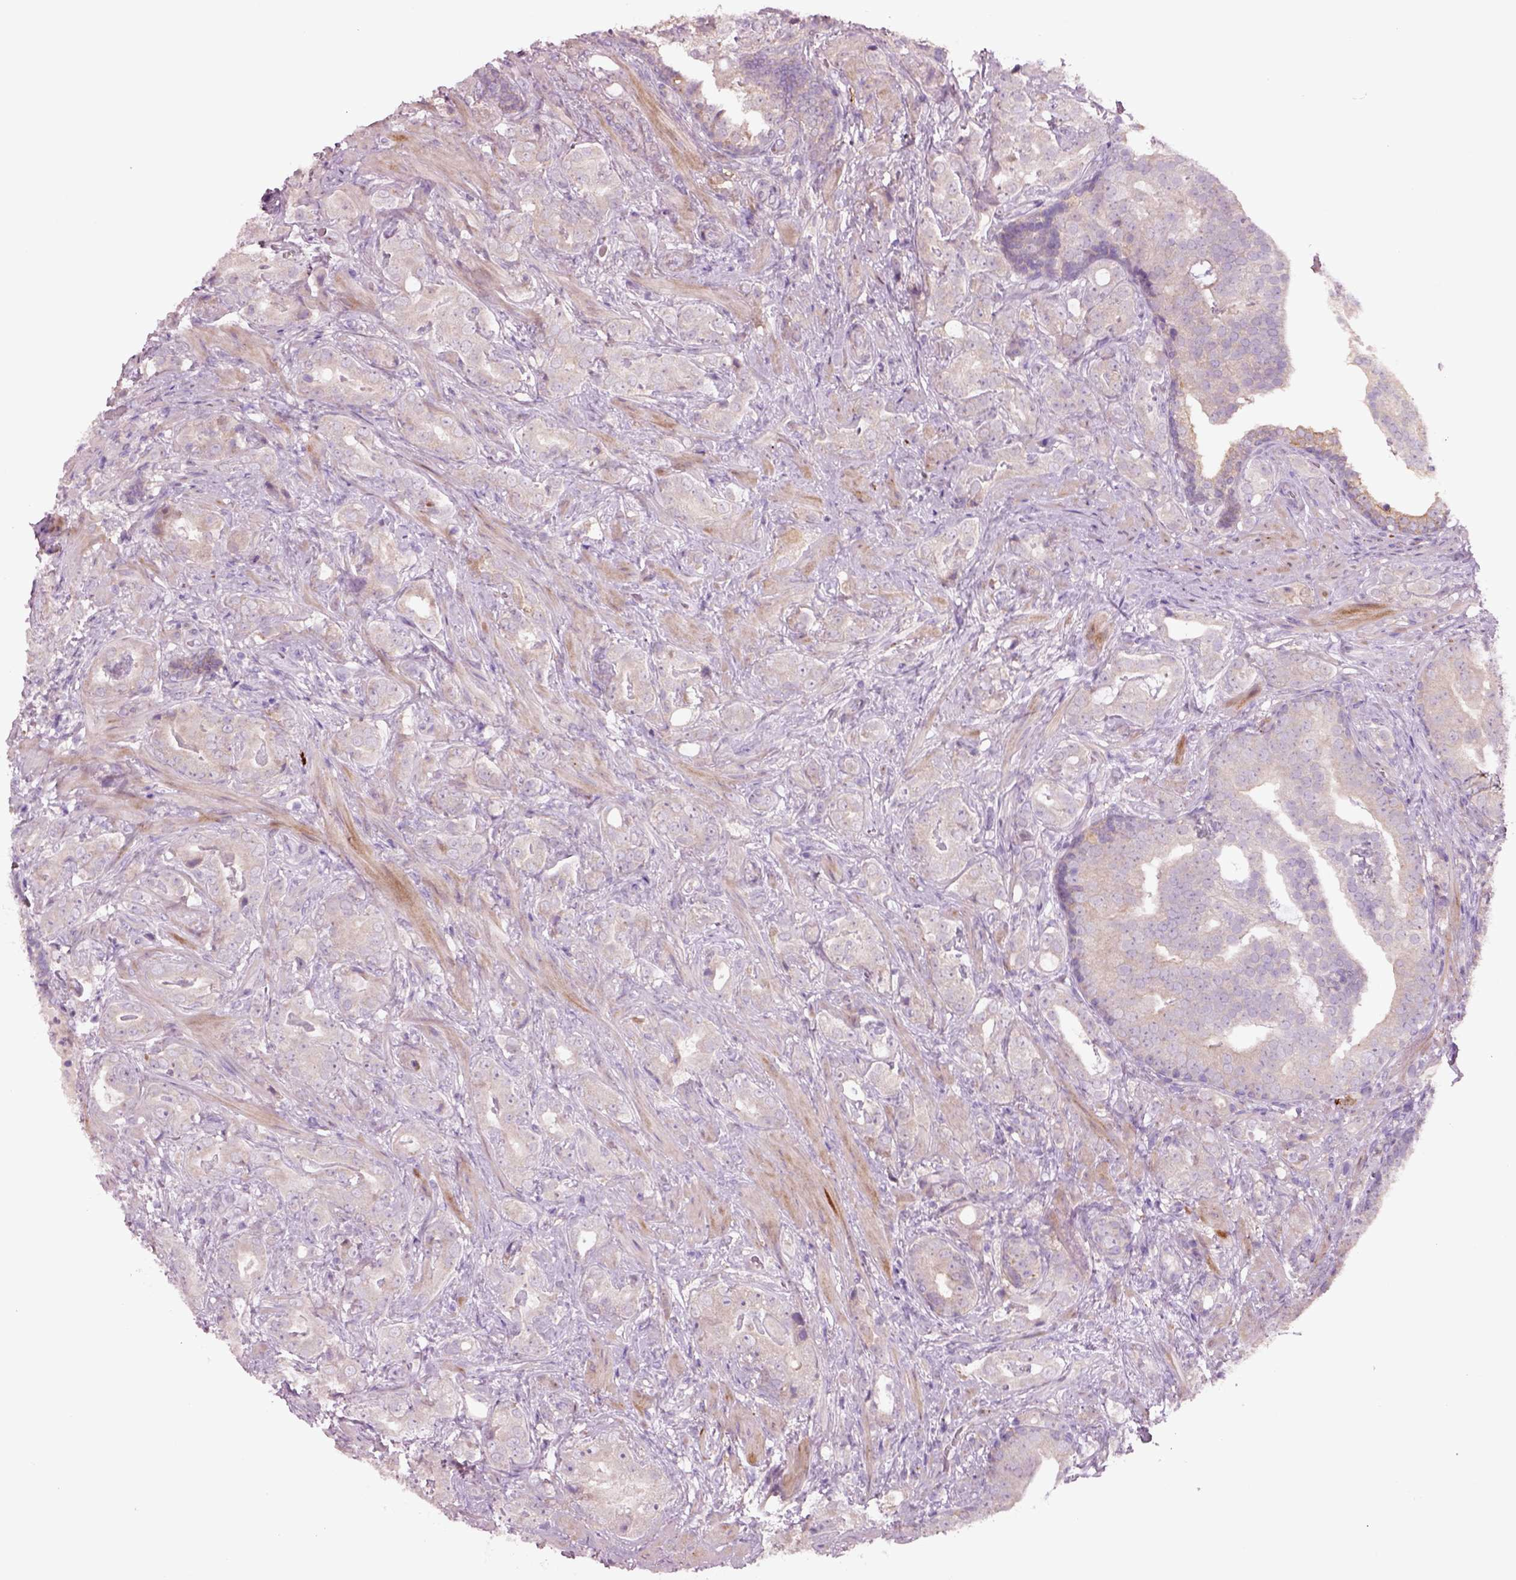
{"staining": {"intensity": "negative", "quantity": "none", "location": "none"}, "tissue": "prostate cancer", "cell_type": "Tumor cells", "image_type": "cancer", "snomed": [{"axis": "morphology", "description": "Adenocarcinoma, NOS"}, {"axis": "topography", "description": "Prostate"}], "caption": "This is a image of immunohistochemistry (IHC) staining of prostate cancer (adenocarcinoma), which shows no staining in tumor cells.", "gene": "PLPP7", "patient": {"sex": "male", "age": 57}}